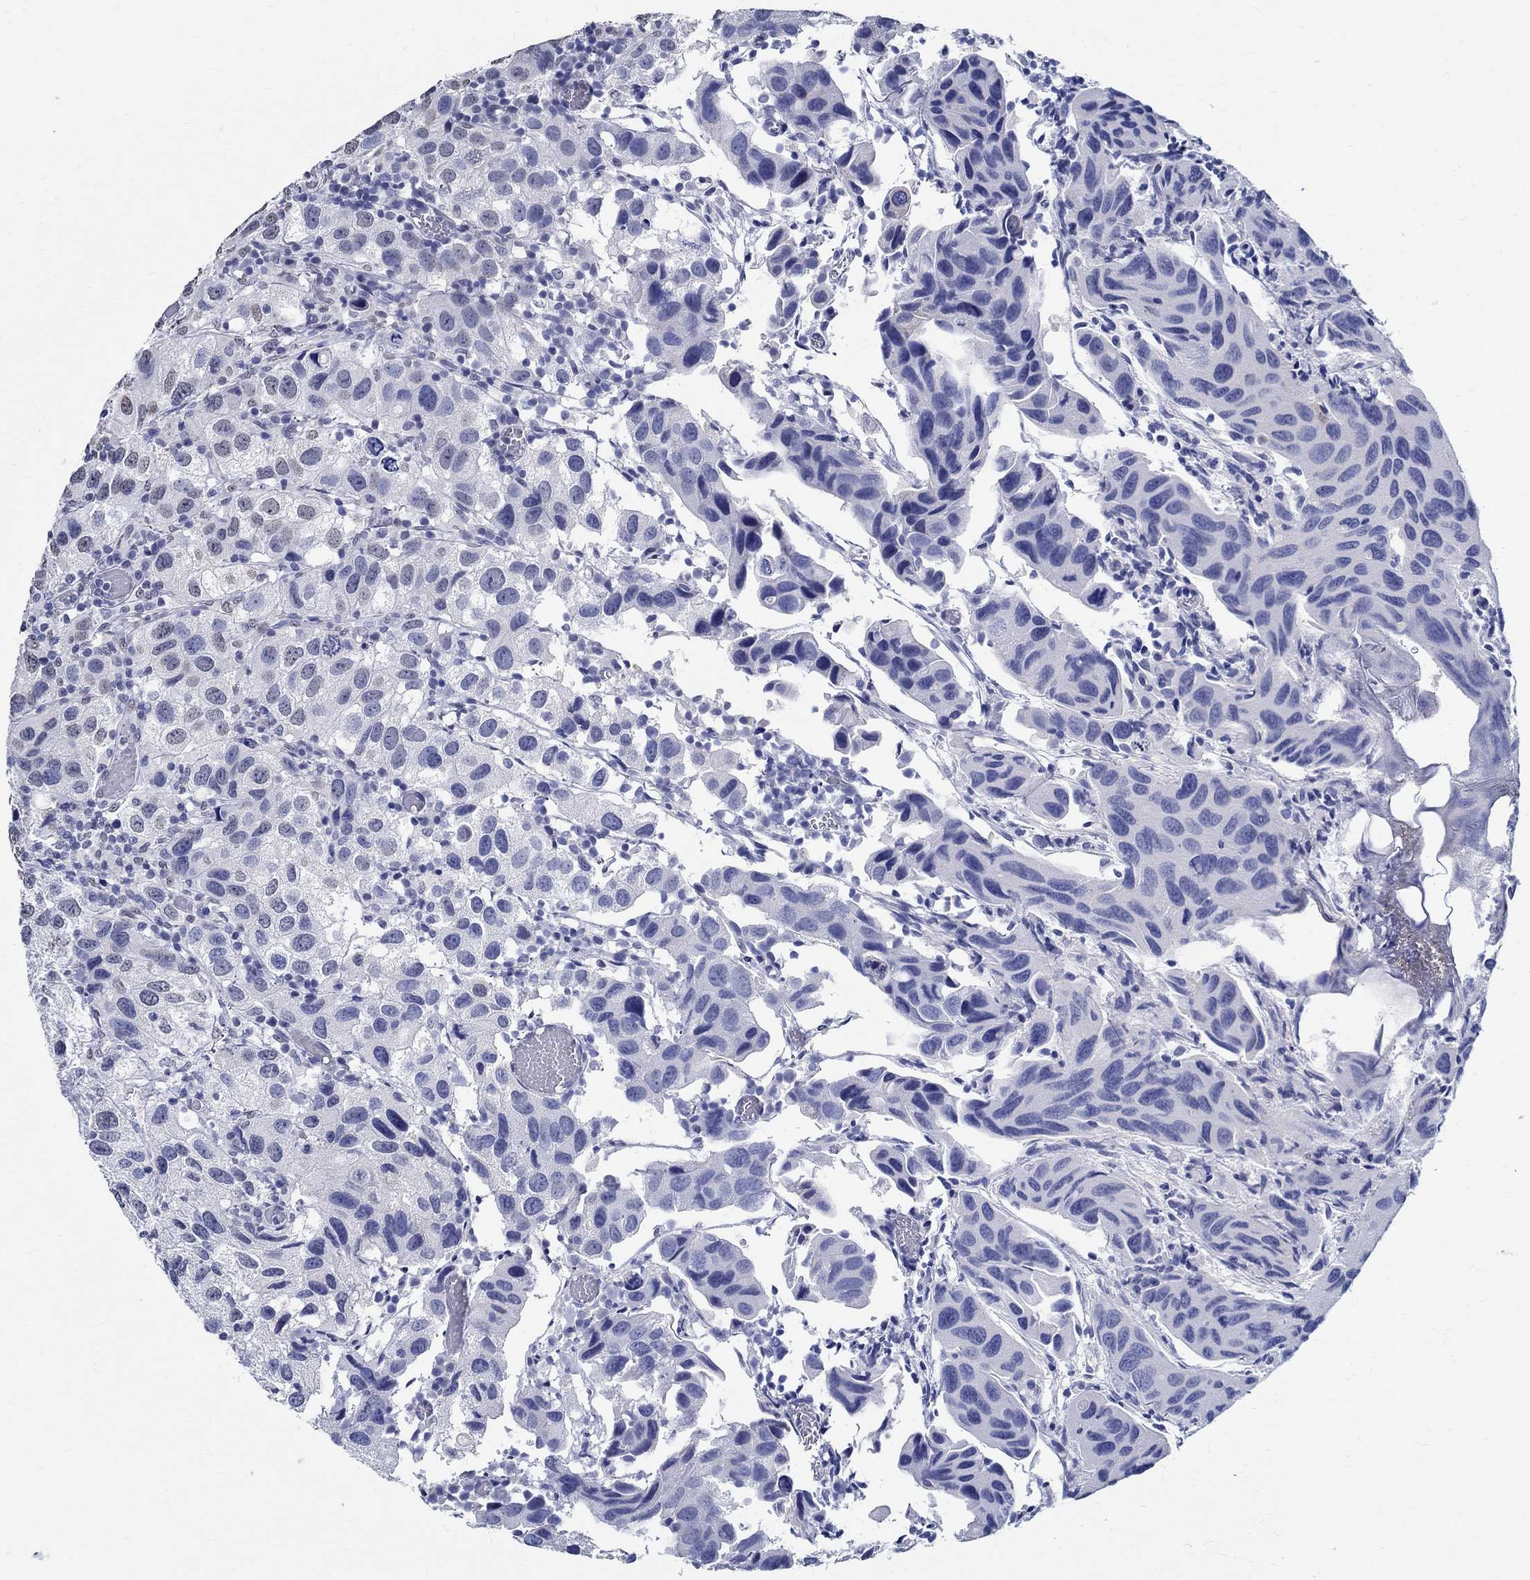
{"staining": {"intensity": "negative", "quantity": "none", "location": "none"}, "tissue": "urothelial cancer", "cell_type": "Tumor cells", "image_type": "cancer", "snomed": [{"axis": "morphology", "description": "Urothelial carcinoma, High grade"}, {"axis": "topography", "description": "Urinary bladder"}], "caption": "Immunohistochemistry photomicrograph of neoplastic tissue: urothelial cancer stained with DAB exhibits no significant protein positivity in tumor cells.", "gene": "TSPAN16", "patient": {"sex": "male", "age": 79}}